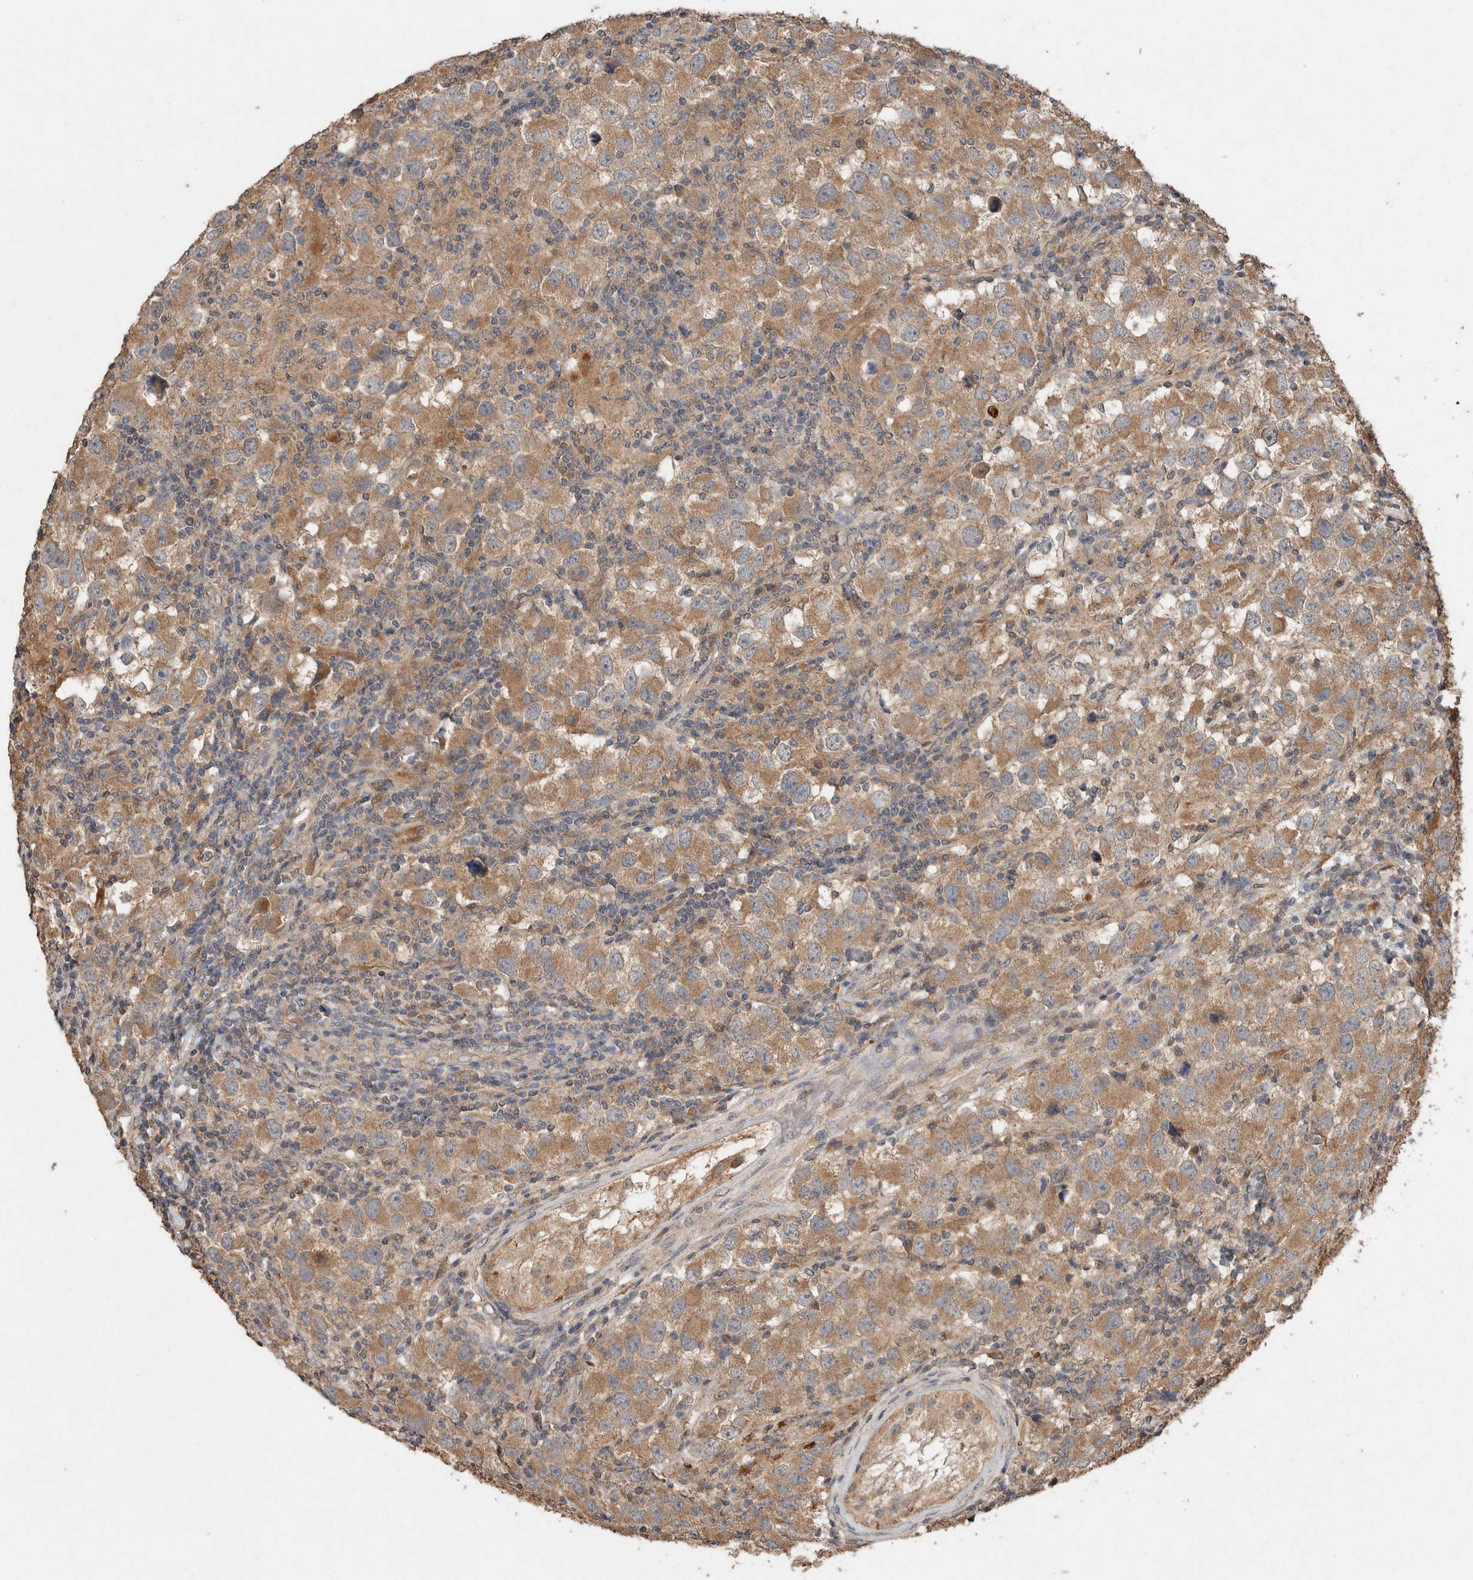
{"staining": {"intensity": "moderate", "quantity": ">75%", "location": "cytoplasmic/membranous"}, "tissue": "testis cancer", "cell_type": "Tumor cells", "image_type": "cancer", "snomed": [{"axis": "morphology", "description": "Carcinoma, Embryonal, NOS"}, {"axis": "topography", "description": "Testis"}], "caption": "A histopathology image showing moderate cytoplasmic/membranous staining in about >75% of tumor cells in testis embryonal carcinoma, as visualized by brown immunohistochemical staining.", "gene": "KCNJ5", "patient": {"sex": "male", "age": 21}}